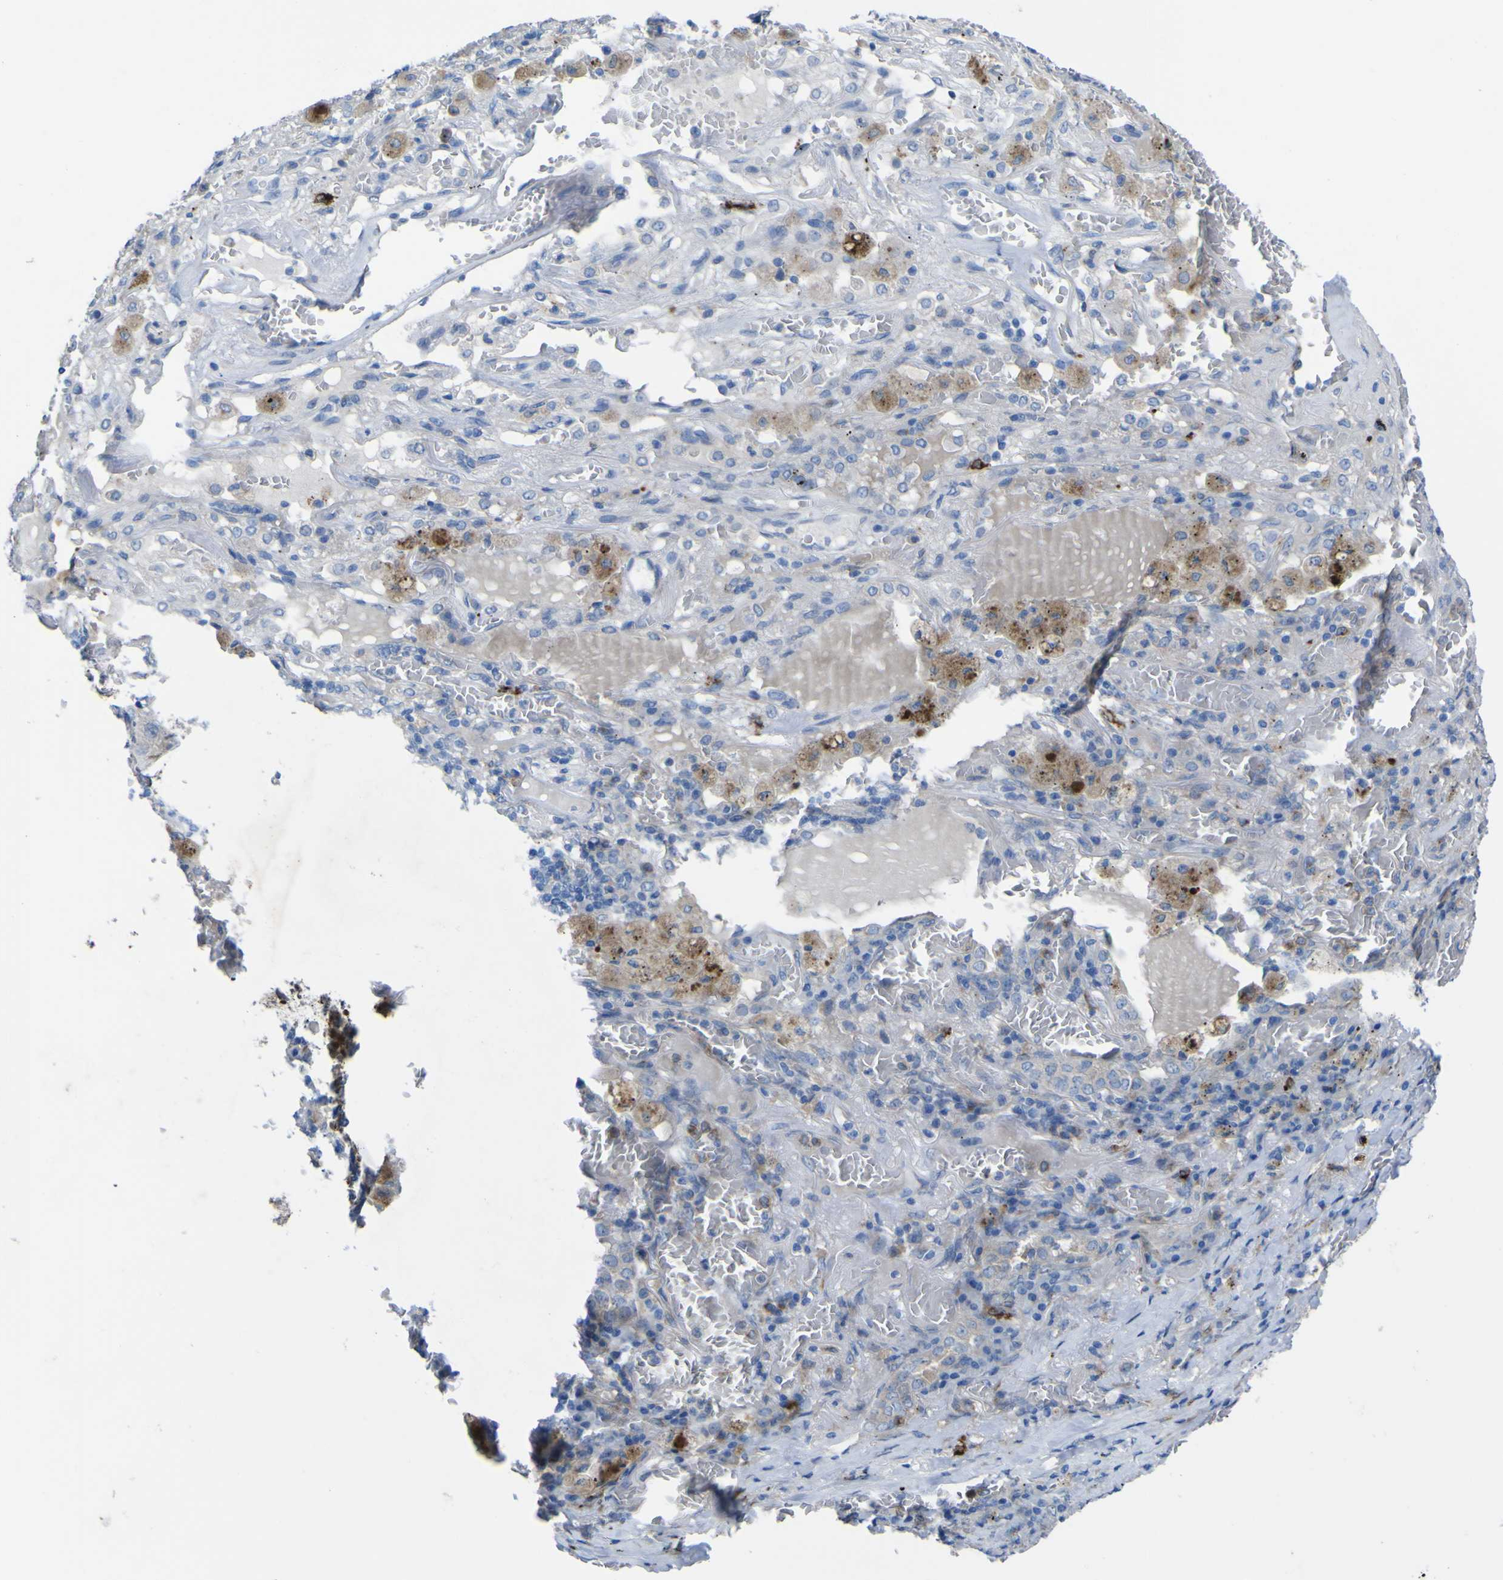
{"staining": {"intensity": "weak", "quantity": "<25%", "location": "cytoplasmic/membranous"}, "tissue": "lung cancer", "cell_type": "Tumor cells", "image_type": "cancer", "snomed": [{"axis": "morphology", "description": "Squamous cell carcinoma, NOS"}, {"axis": "topography", "description": "Lung"}], "caption": "Immunohistochemistry (IHC) histopathology image of lung cancer stained for a protein (brown), which exhibits no expression in tumor cells.", "gene": "CST3", "patient": {"sex": "male", "age": 57}}